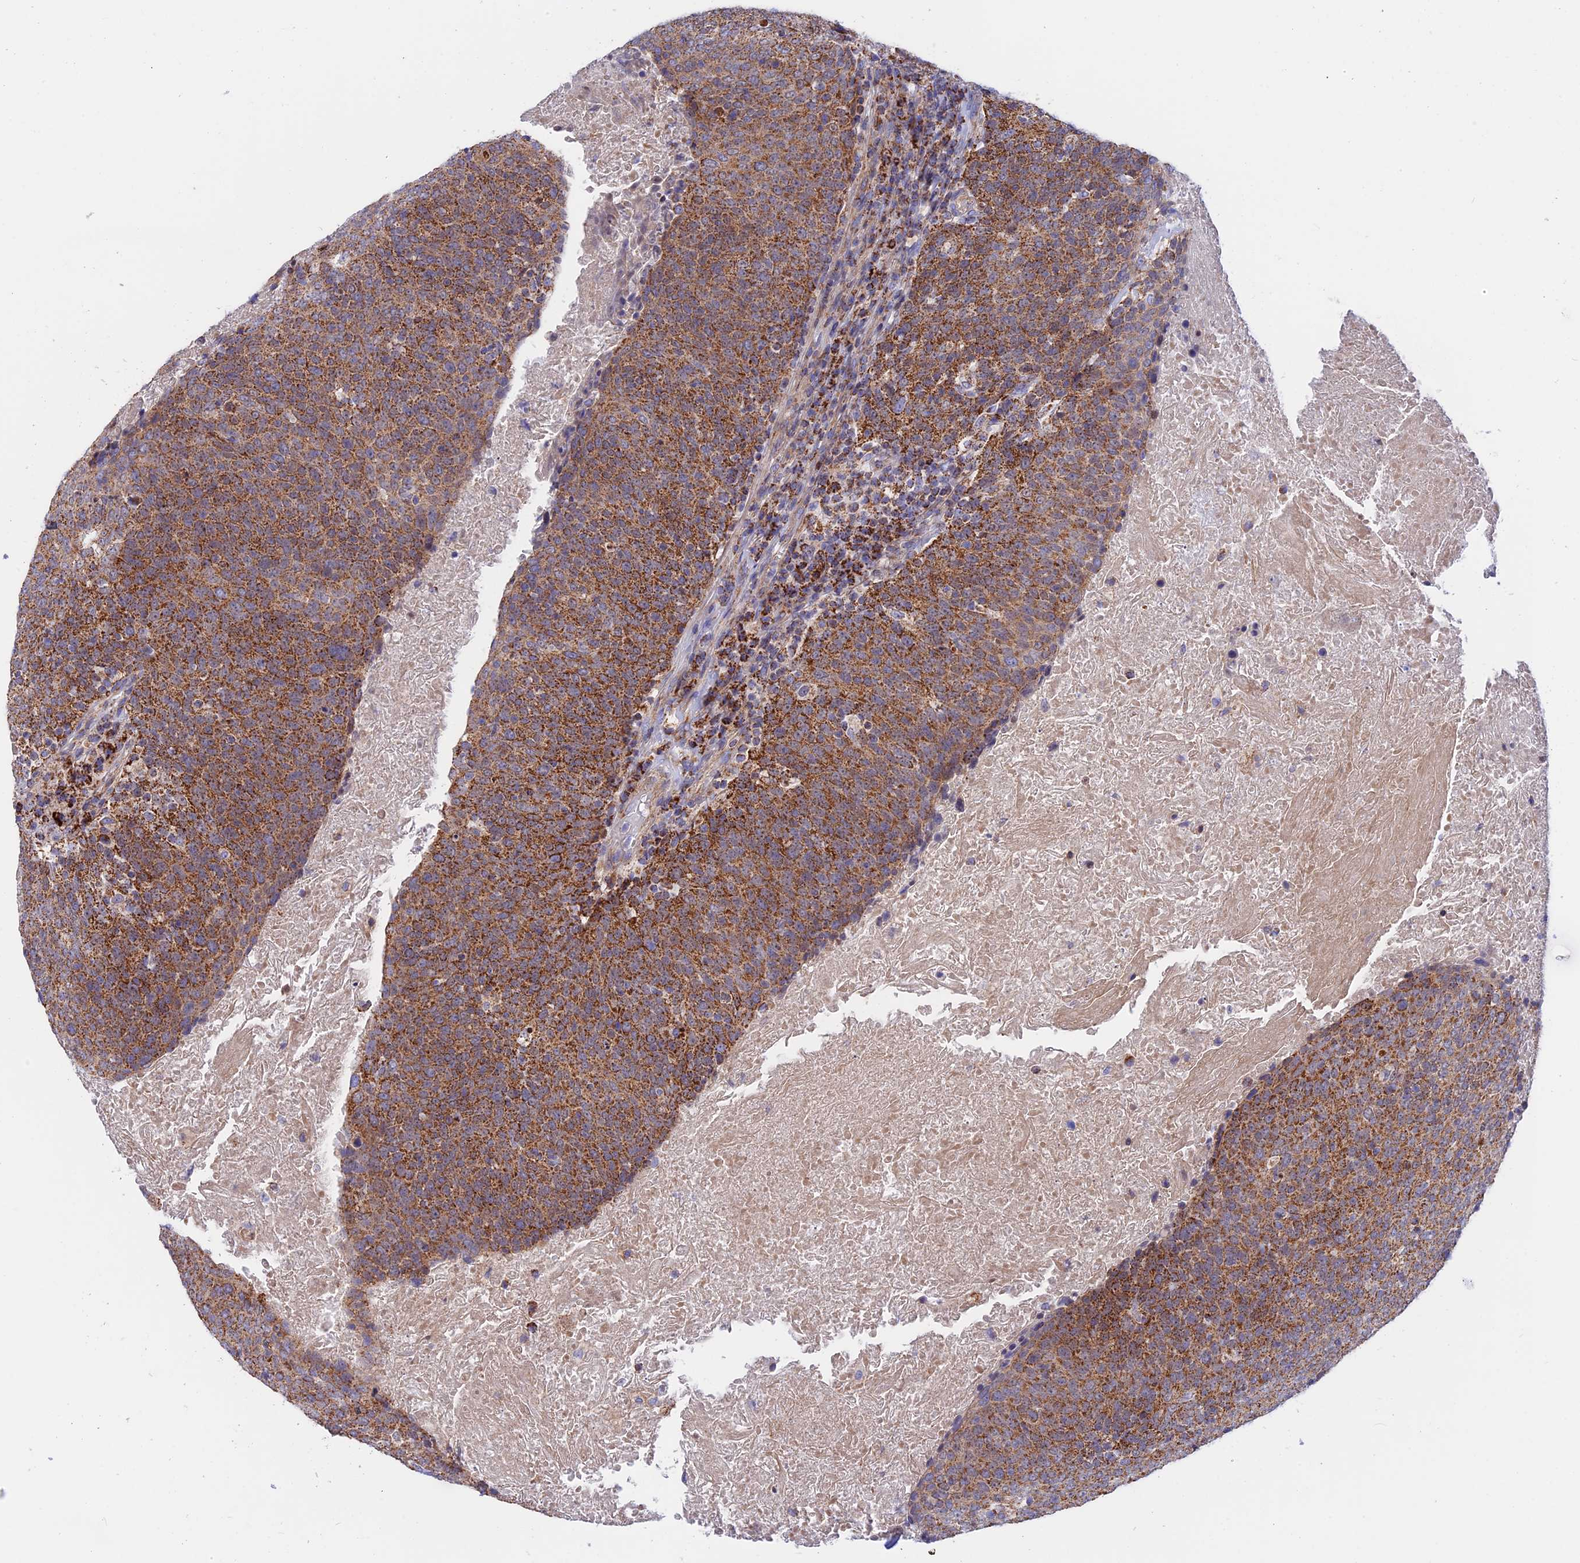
{"staining": {"intensity": "strong", "quantity": ">75%", "location": "cytoplasmic/membranous"}, "tissue": "head and neck cancer", "cell_type": "Tumor cells", "image_type": "cancer", "snomed": [{"axis": "morphology", "description": "Squamous cell carcinoma, NOS"}, {"axis": "morphology", "description": "Squamous cell carcinoma, metastatic, NOS"}, {"axis": "topography", "description": "Lymph node"}, {"axis": "topography", "description": "Head-Neck"}], "caption": "Head and neck cancer (metastatic squamous cell carcinoma) tissue exhibits strong cytoplasmic/membranous positivity in about >75% of tumor cells, visualized by immunohistochemistry. Using DAB (brown) and hematoxylin (blue) stains, captured at high magnification using brightfield microscopy.", "gene": "GCDH", "patient": {"sex": "male", "age": 62}}